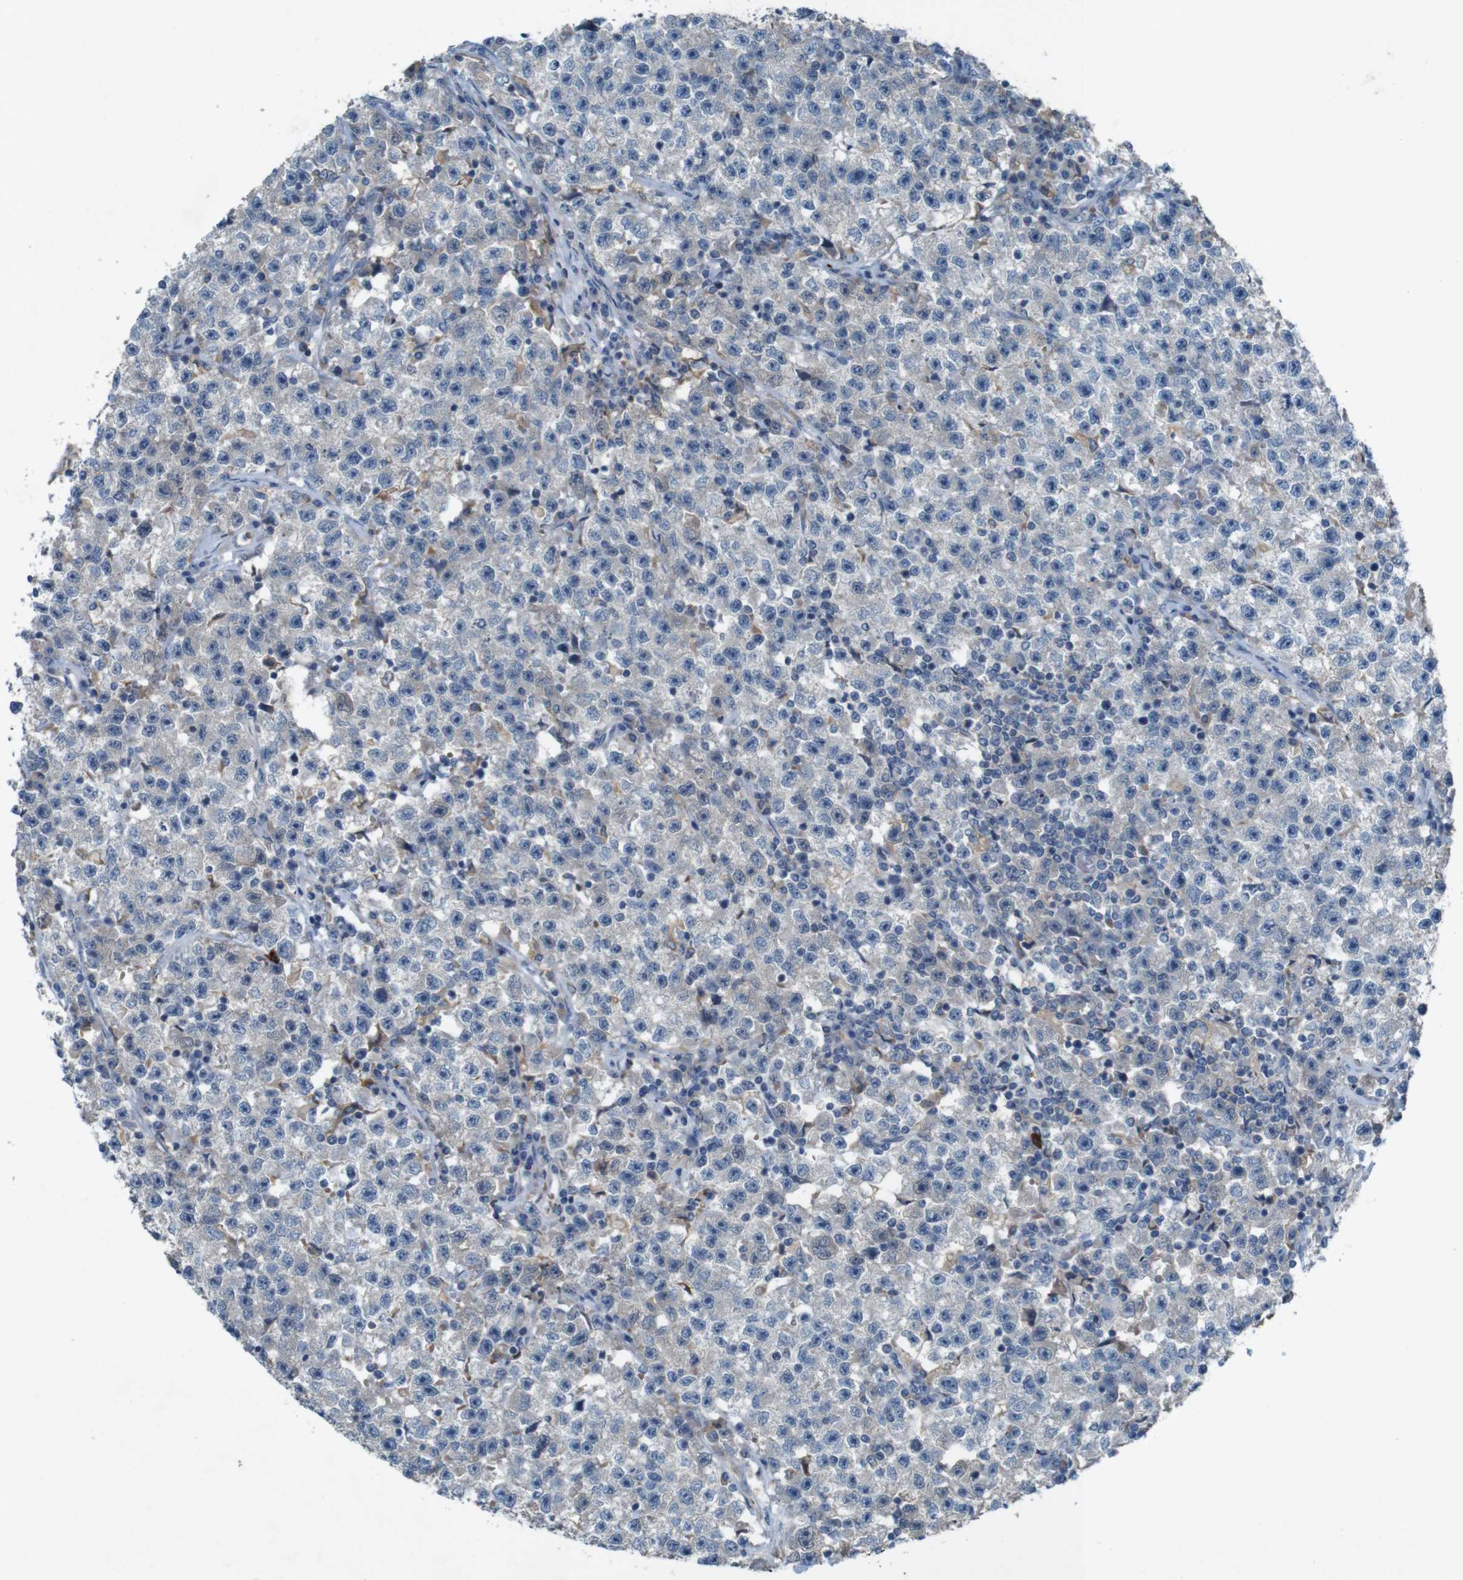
{"staining": {"intensity": "negative", "quantity": "none", "location": "none"}, "tissue": "testis cancer", "cell_type": "Tumor cells", "image_type": "cancer", "snomed": [{"axis": "morphology", "description": "Seminoma, NOS"}, {"axis": "topography", "description": "Testis"}], "caption": "Tumor cells are negative for brown protein staining in testis cancer (seminoma).", "gene": "MOGAT3", "patient": {"sex": "male", "age": 22}}